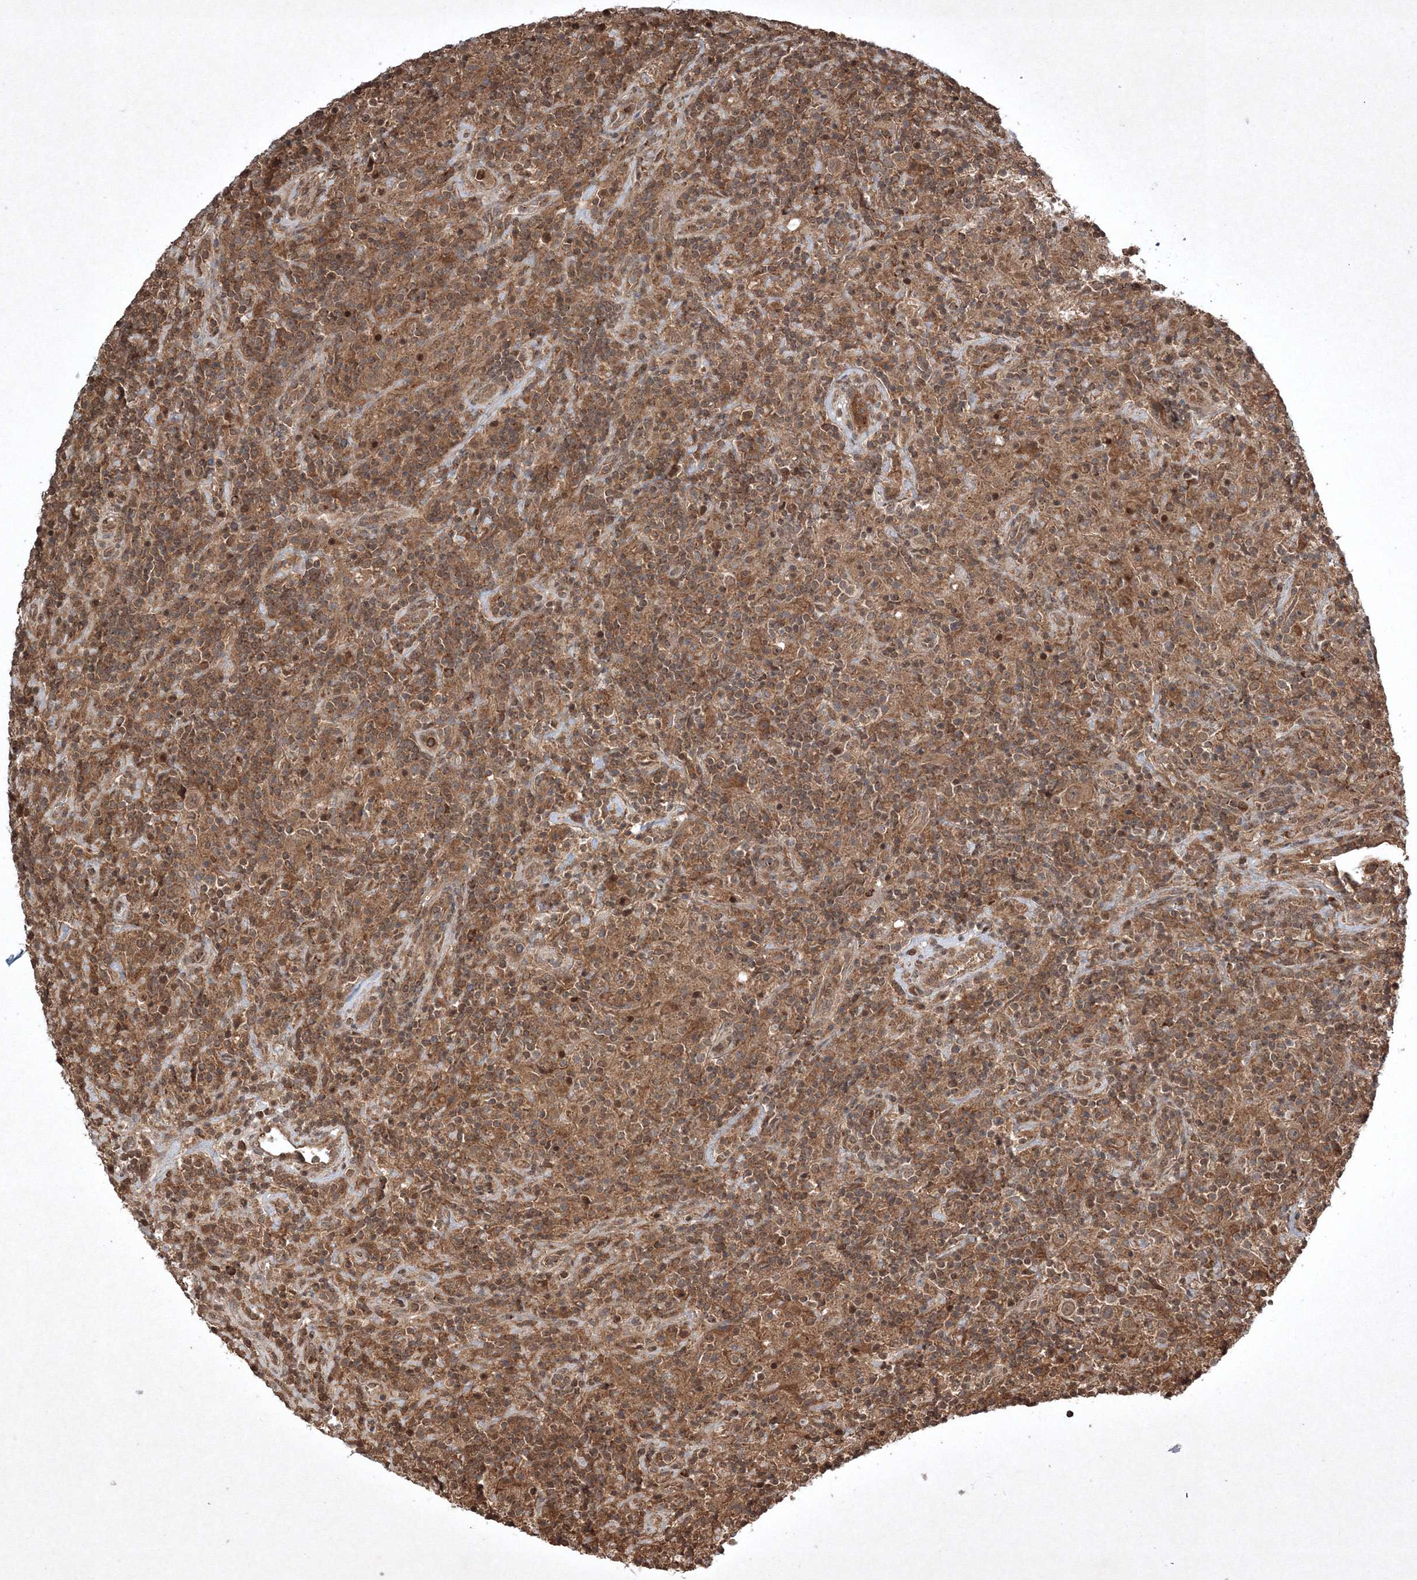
{"staining": {"intensity": "weak", "quantity": ">75%", "location": "cytoplasmic/membranous"}, "tissue": "lymphoma", "cell_type": "Tumor cells", "image_type": "cancer", "snomed": [{"axis": "morphology", "description": "Hodgkin's disease, NOS"}, {"axis": "topography", "description": "Lymph node"}], "caption": "Immunohistochemistry photomicrograph of neoplastic tissue: Hodgkin's disease stained using immunohistochemistry (IHC) exhibits low levels of weak protein expression localized specifically in the cytoplasmic/membranous of tumor cells, appearing as a cytoplasmic/membranous brown color.", "gene": "PLTP", "patient": {"sex": "male", "age": 70}}